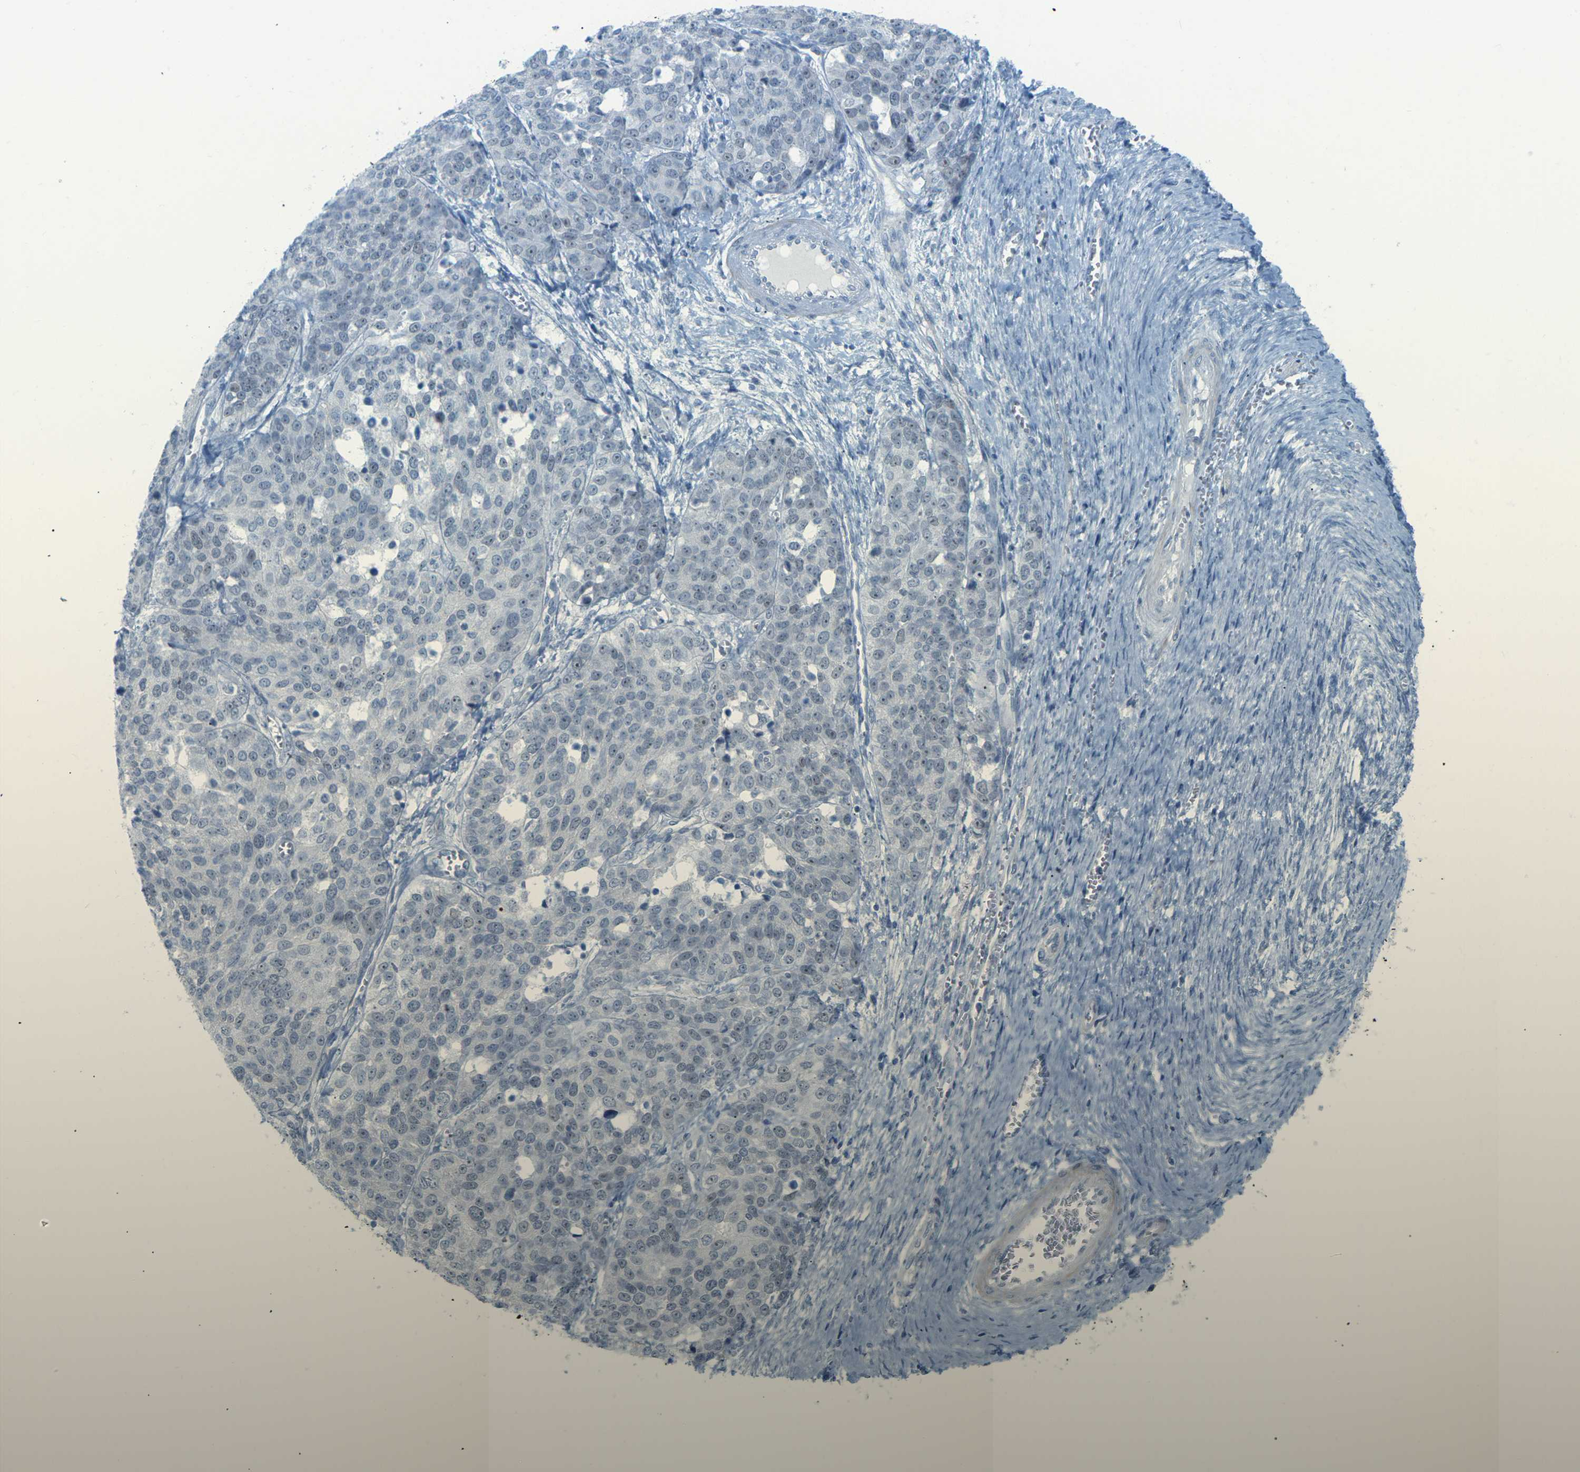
{"staining": {"intensity": "negative", "quantity": "none", "location": "none"}, "tissue": "ovarian cancer", "cell_type": "Tumor cells", "image_type": "cancer", "snomed": [{"axis": "morphology", "description": "Cystadenocarcinoma, serous, NOS"}, {"axis": "topography", "description": "Ovary"}], "caption": "This histopathology image is of serous cystadenocarcinoma (ovarian) stained with immunohistochemistry to label a protein in brown with the nuclei are counter-stained blue. There is no staining in tumor cells.", "gene": "HLTF", "patient": {"sex": "female", "age": 44}}